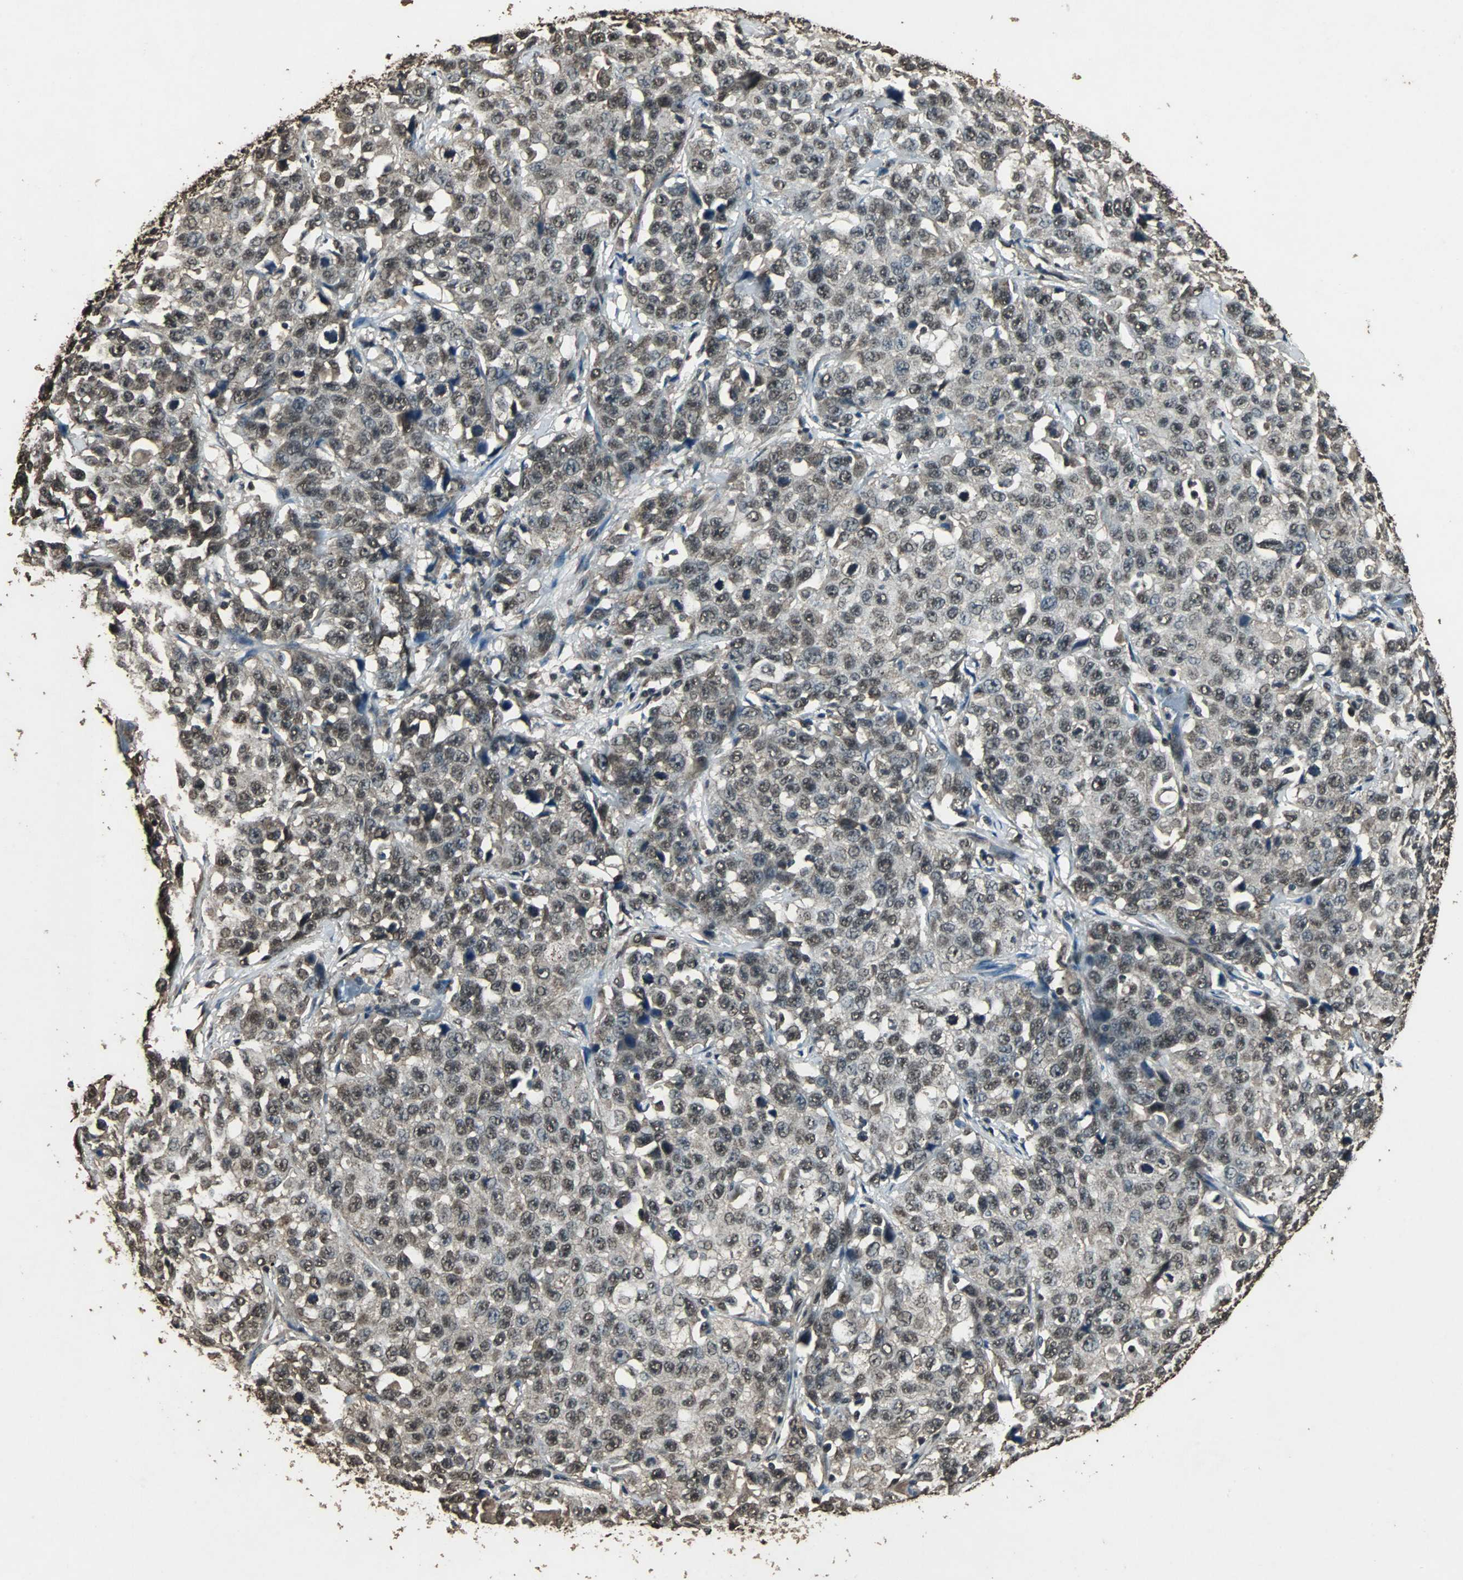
{"staining": {"intensity": "moderate", "quantity": ">75%", "location": "cytoplasmic/membranous,nuclear"}, "tissue": "stomach cancer", "cell_type": "Tumor cells", "image_type": "cancer", "snomed": [{"axis": "morphology", "description": "Normal tissue, NOS"}, {"axis": "morphology", "description": "Adenocarcinoma, NOS"}, {"axis": "topography", "description": "Stomach"}], "caption": "This is an image of IHC staining of stomach adenocarcinoma, which shows moderate positivity in the cytoplasmic/membranous and nuclear of tumor cells.", "gene": "PPP1R13B", "patient": {"sex": "male", "age": 48}}